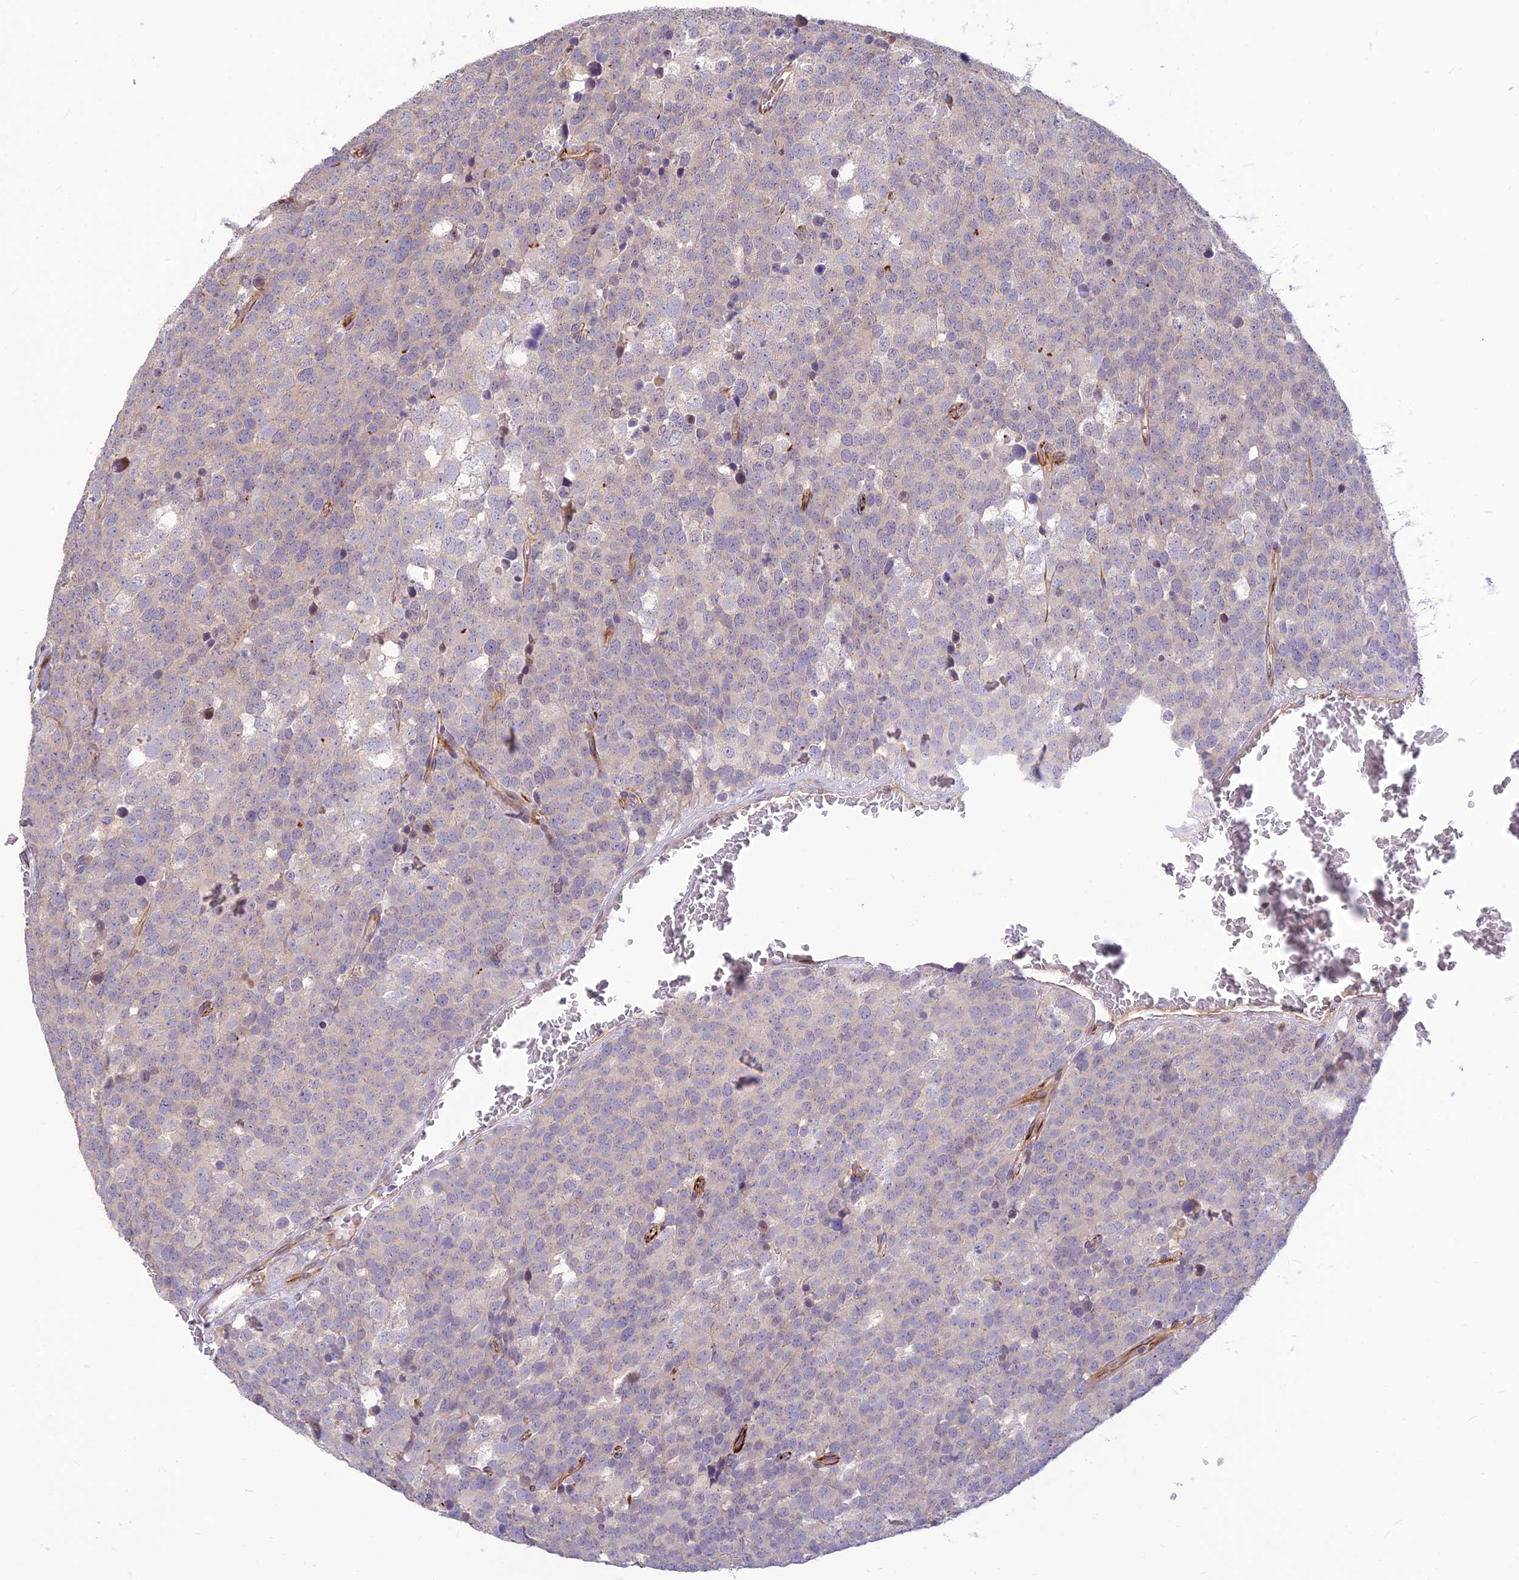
{"staining": {"intensity": "negative", "quantity": "none", "location": "none"}, "tissue": "testis cancer", "cell_type": "Tumor cells", "image_type": "cancer", "snomed": [{"axis": "morphology", "description": "Seminoma, NOS"}, {"axis": "topography", "description": "Testis"}], "caption": "An immunohistochemistry histopathology image of seminoma (testis) is shown. There is no staining in tumor cells of seminoma (testis).", "gene": "ST8SIA5", "patient": {"sex": "male", "age": 71}}